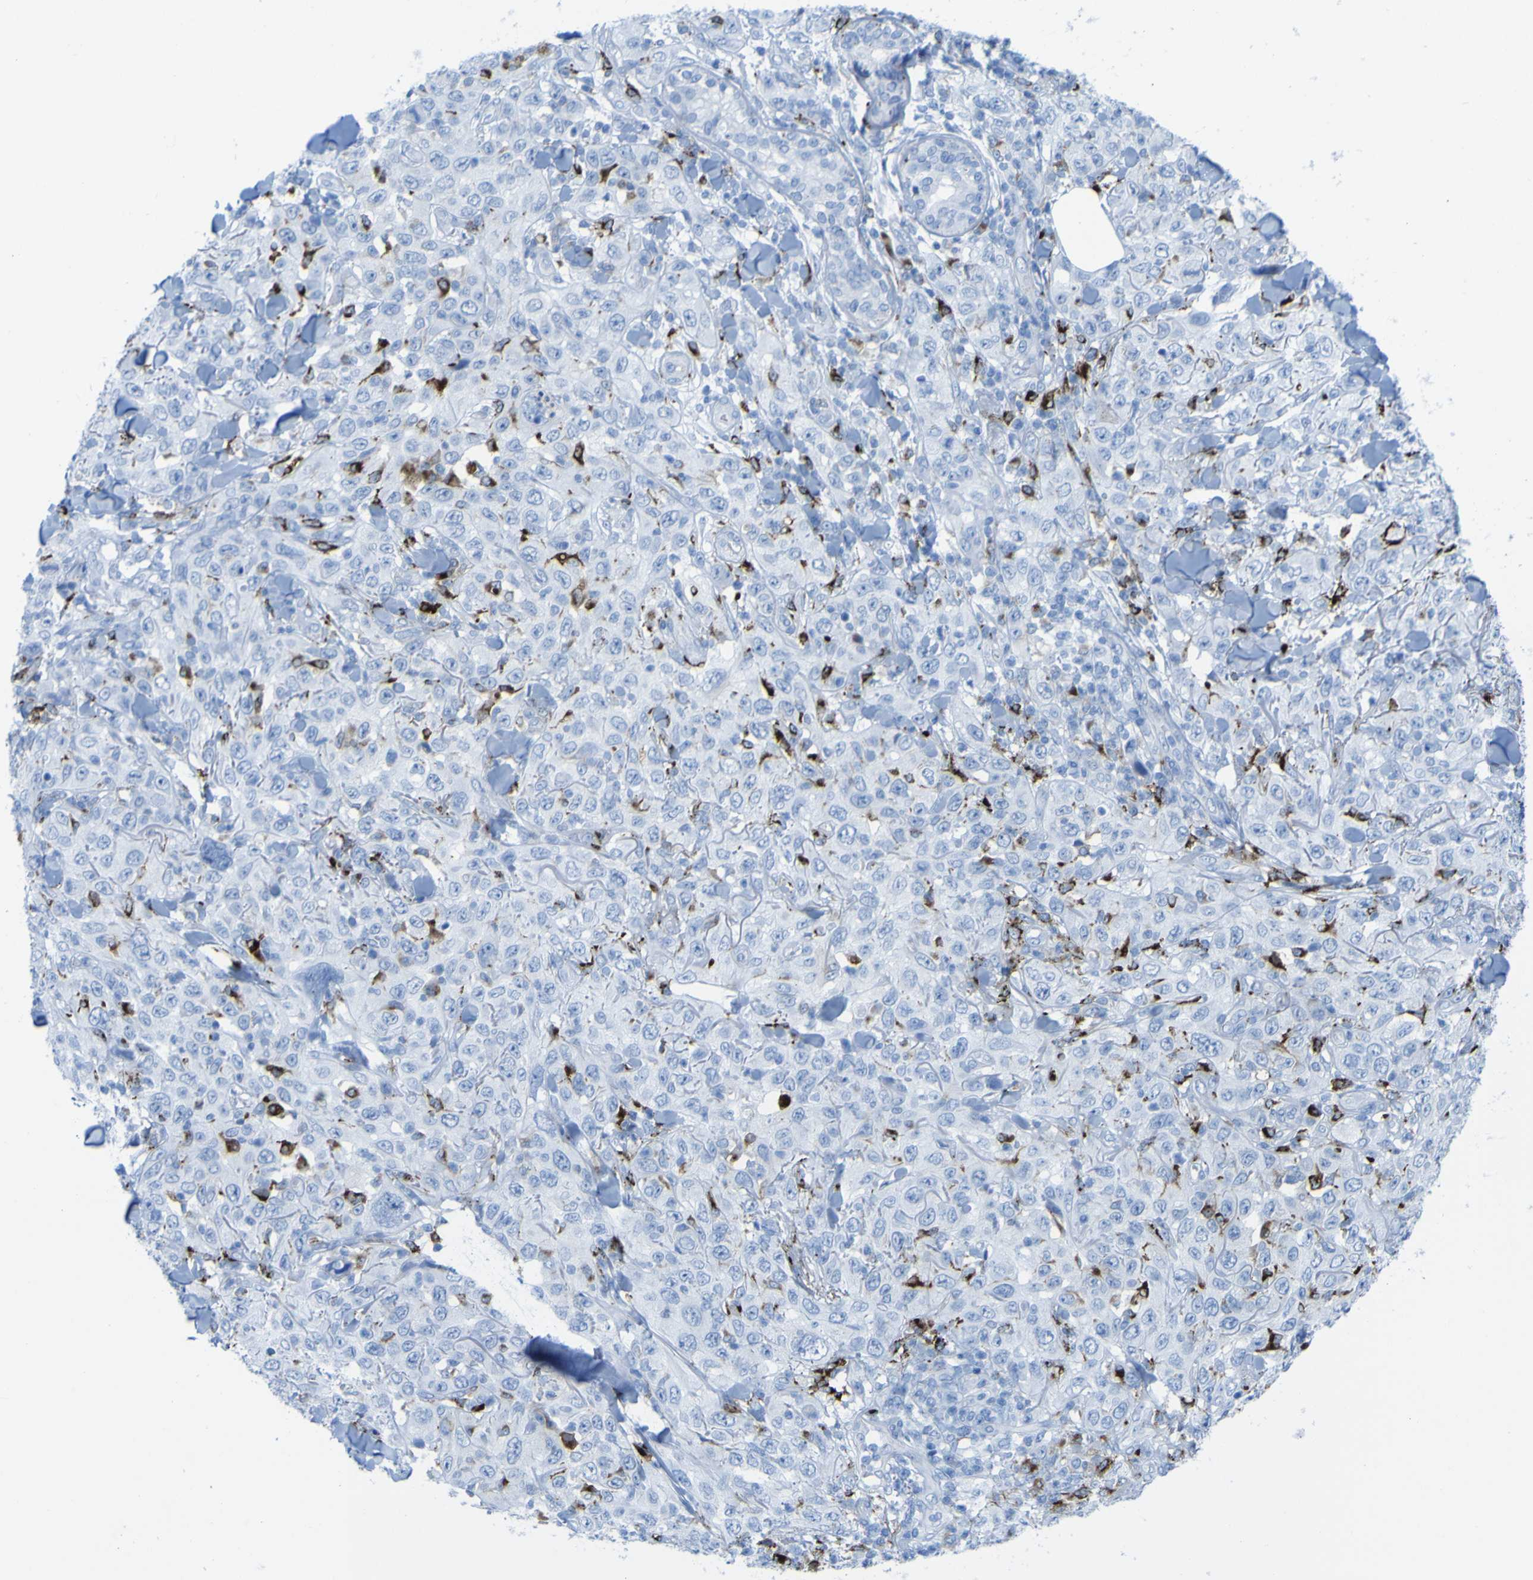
{"staining": {"intensity": "negative", "quantity": "none", "location": "none"}, "tissue": "skin cancer", "cell_type": "Tumor cells", "image_type": "cancer", "snomed": [{"axis": "morphology", "description": "Squamous cell carcinoma, NOS"}, {"axis": "topography", "description": "Skin"}], "caption": "An IHC photomicrograph of skin cancer is shown. There is no staining in tumor cells of skin cancer.", "gene": "PLD3", "patient": {"sex": "female", "age": 88}}